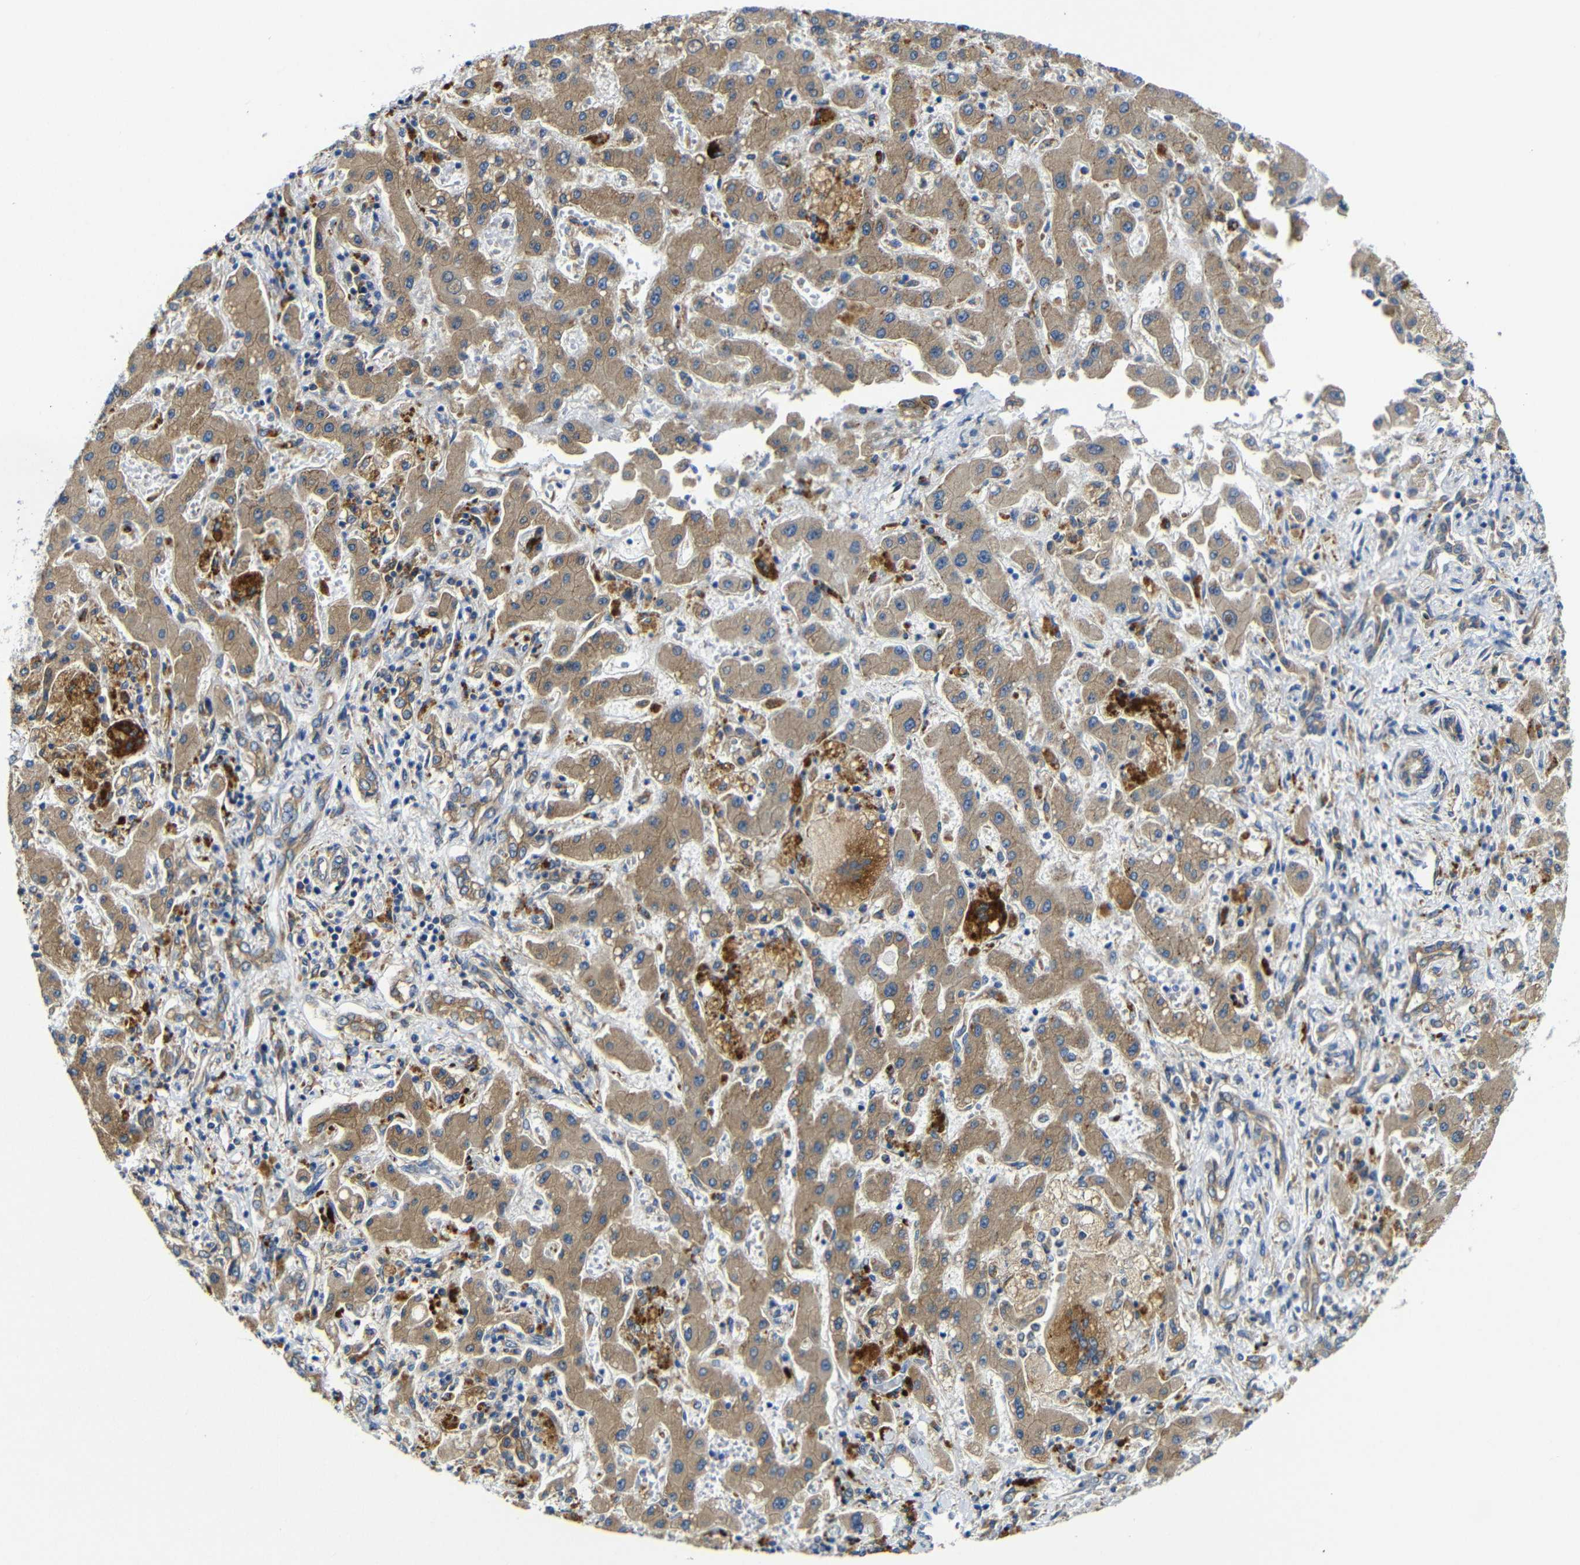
{"staining": {"intensity": "moderate", "quantity": ">75%", "location": "cytoplasmic/membranous"}, "tissue": "liver cancer", "cell_type": "Tumor cells", "image_type": "cancer", "snomed": [{"axis": "morphology", "description": "Cholangiocarcinoma"}, {"axis": "topography", "description": "Liver"}], "caption": "The micrograph exhibits a brown stain indicating the presence of a protein in the cytoplasmic/membranous of tumor cells in liver cholangiocarcinoma. The protein is stained brown, and the nuclei are stained in blue (DAB IHC with brightfield microscopy, high magnification).", "gene": "CLCC1", "patient": {"sex": "male", "age": 50}}